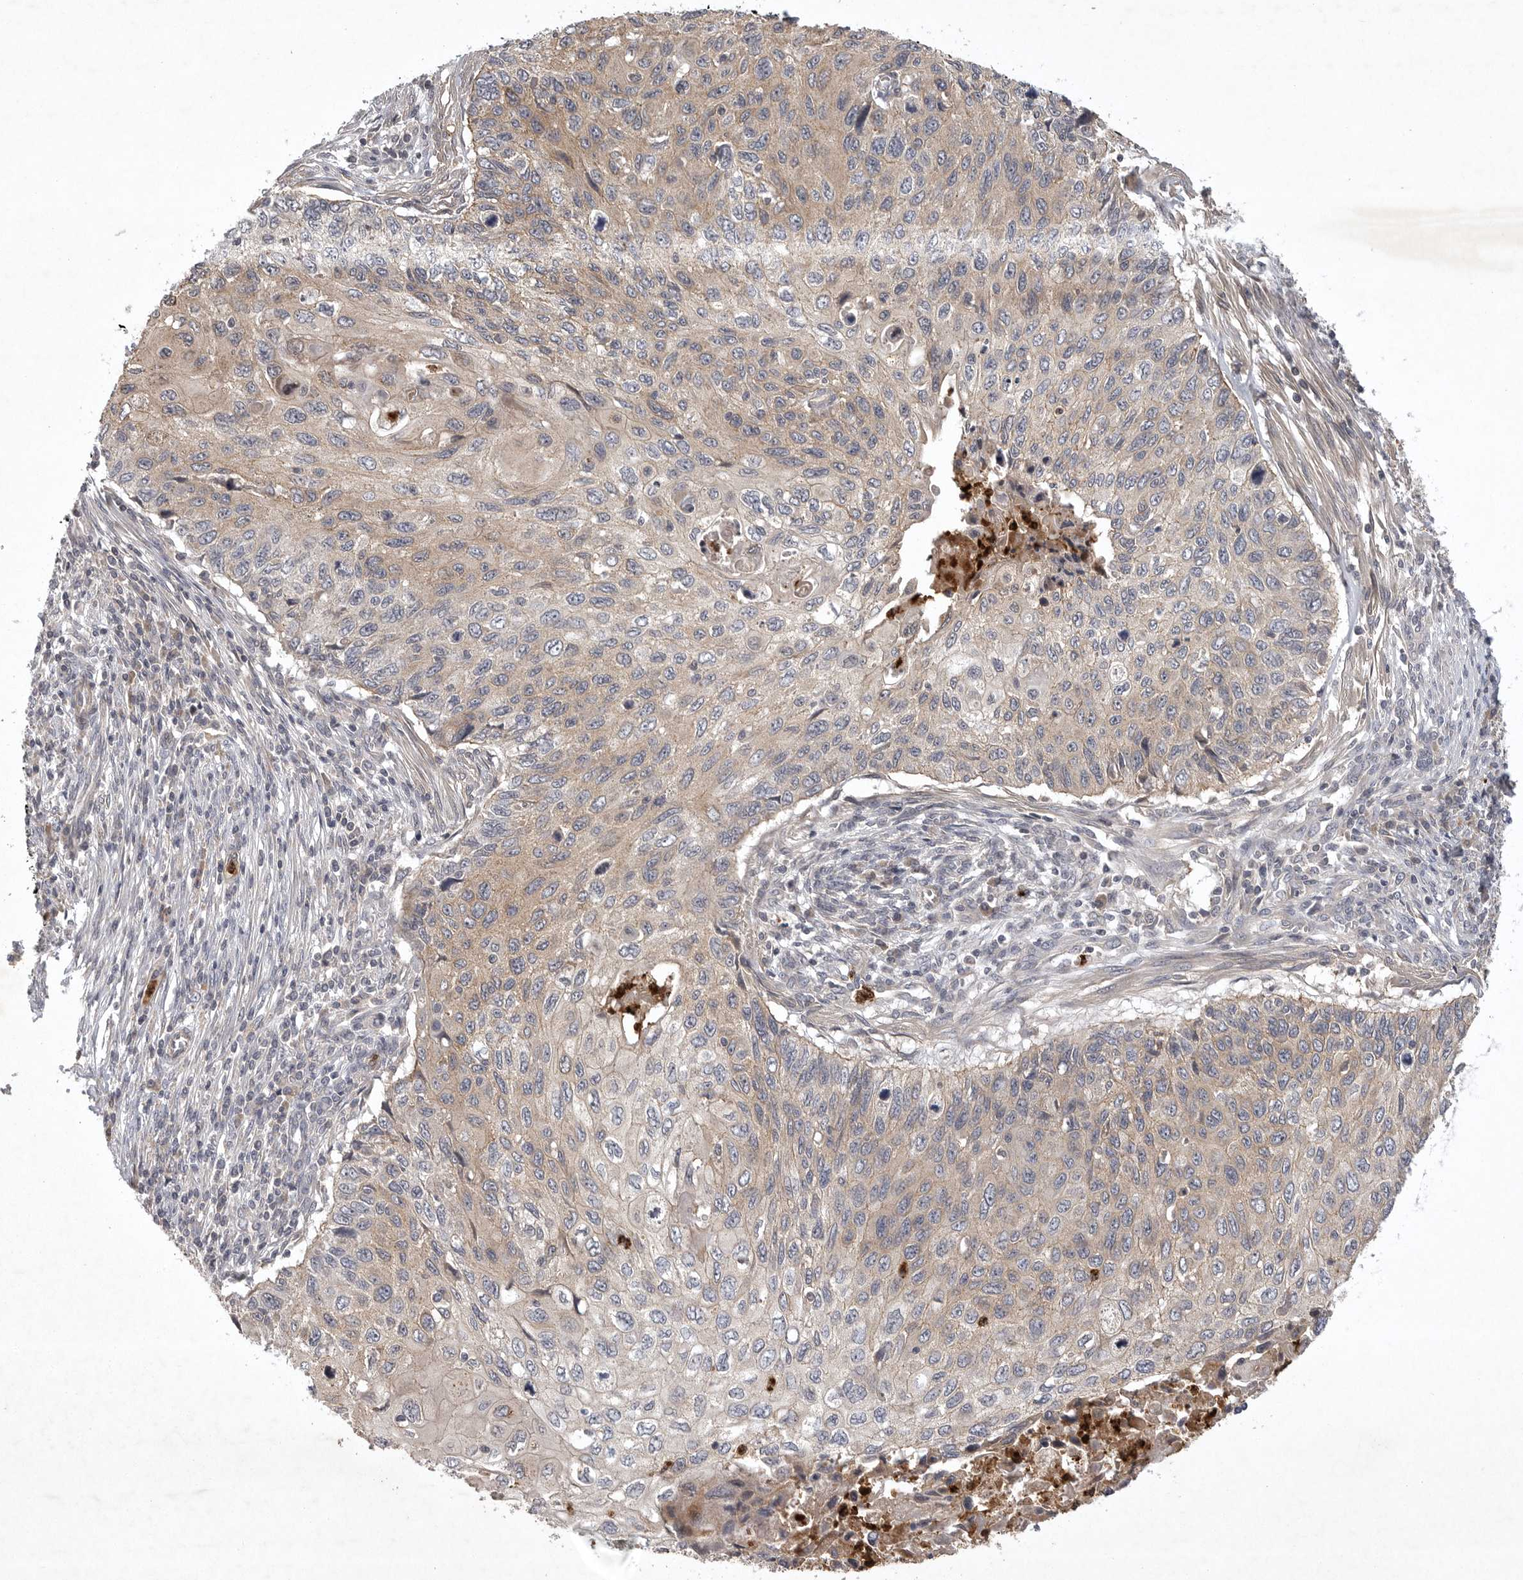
{"staining": {"intensity": "weak", "quantity": "25%-75%", "location": "cytoplasmic/membranous"}, "tissue": "cervical cancer", "cell_type": "Tumor cells", "image_type": "cancer", "snomed": [{"axis": "morphology", "description": "Squamous cell carcinoma, NOS"}, {"axis": "topography", "description": "Cervix"}], "caption": "Approximately 25%-75% of tumor cells in human cervical cancer (squamous cell carcinoma) demonstrate weak cytoplasmic/membranous protein positivity as visualized by brown immunohistochemical staining.", "gene": "UBE3D", "patient": {"sex": "female", "age": 70}}